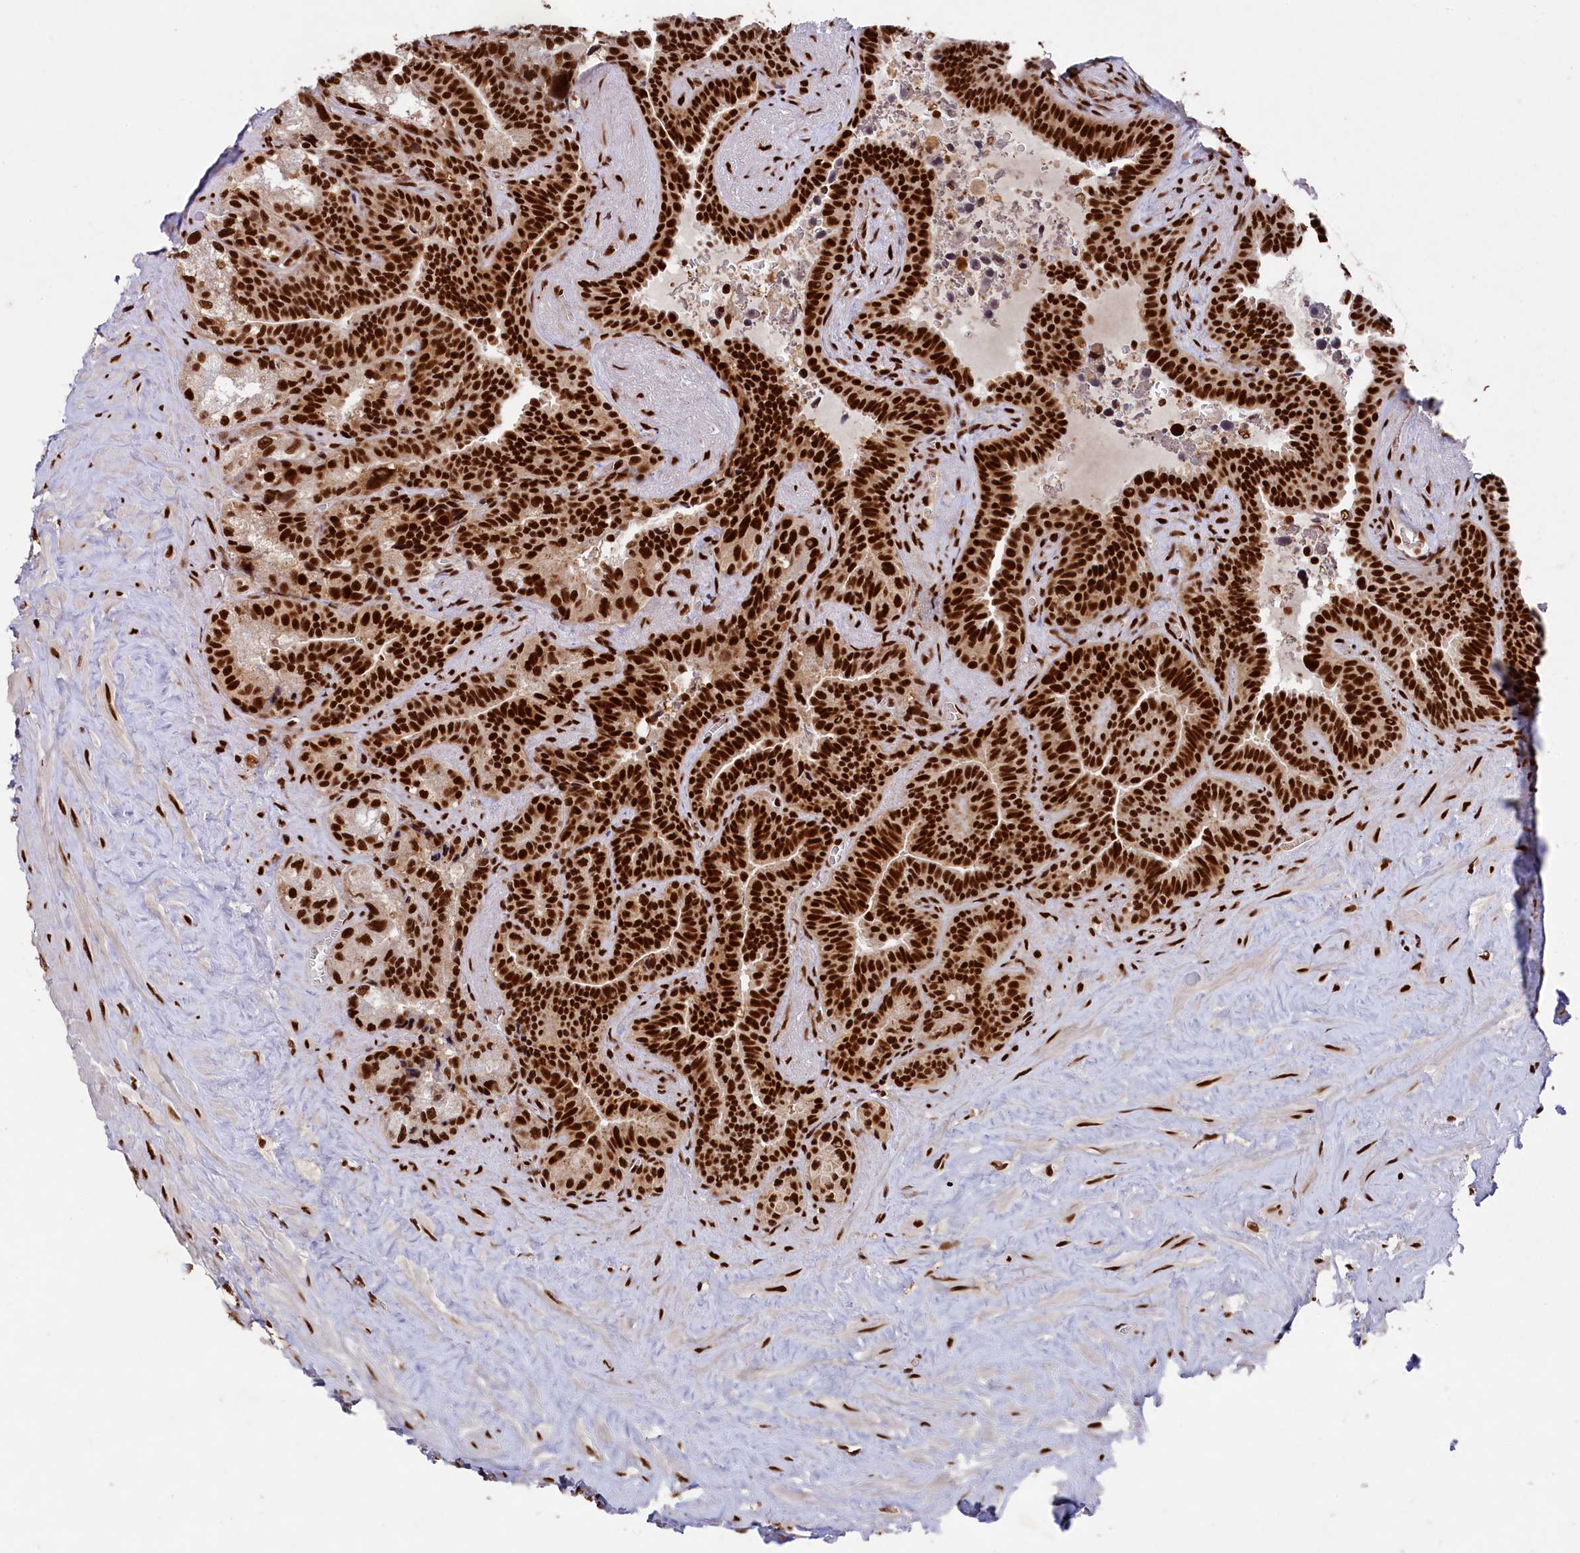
{"staining": {"intensity": "strong", "quantity": ">75%", "location": "nuclear"}, "tissue": "seminal vesicle", "cell_type": "Glandular cells", "image_type": "normal", "snomed": [{"axis": "morphology", "description": "Normal tissue, NOS"}, {"axis": "topography", "description": "Seminal veicle"}], "caption": "This histopathology image reveals immunohistochemistry staining of normal human seminal vesicle, with high strong nuclear staining in about >75% of glandular cells.", "gene": "PRPF31", "patient": {"sex": "male", "age": 68}}